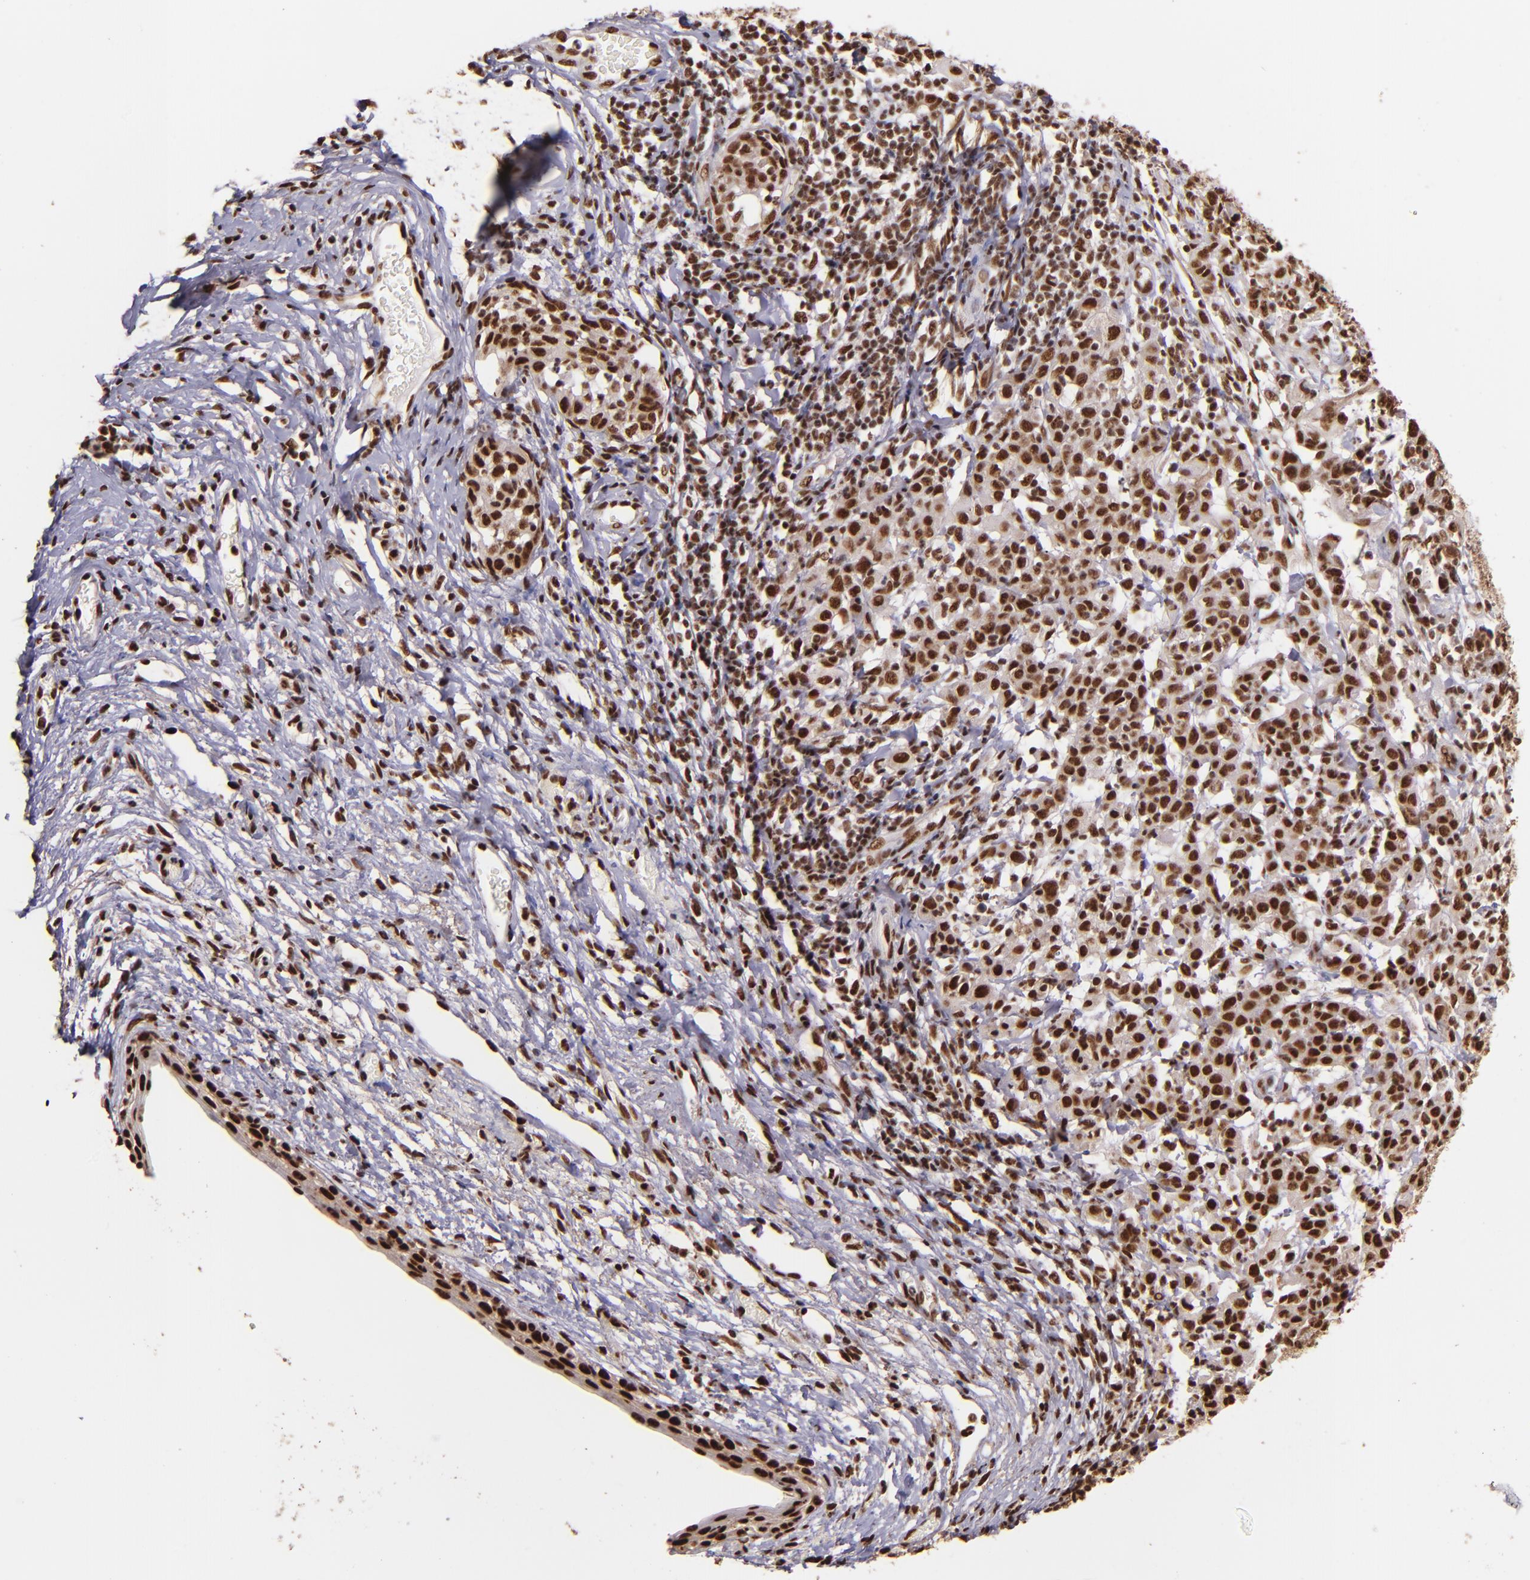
{"staining": {"intensity": "strong", "quantity": ">75%", "location": "nuclear"}, "tissue": "cervical cancer", "cell_type": "Tumor cells", "image_type": "cancer", "snomed": [{"axis": "morphology", "description": "Normal tissue, NOS"}, {"axis": "morphology", "description": "Squamous cell carcinoma, NOS"}, {"axis": "topography", "description": "Cervix"}], "caption": "Cervical cancer (squamous cell carcinoma) stained with a brown dye reveals strong nuclear positive expression in about >75% of tumor cells.", "gene": "PQBP1", "patient": {"sex": "female", "age": 67}}